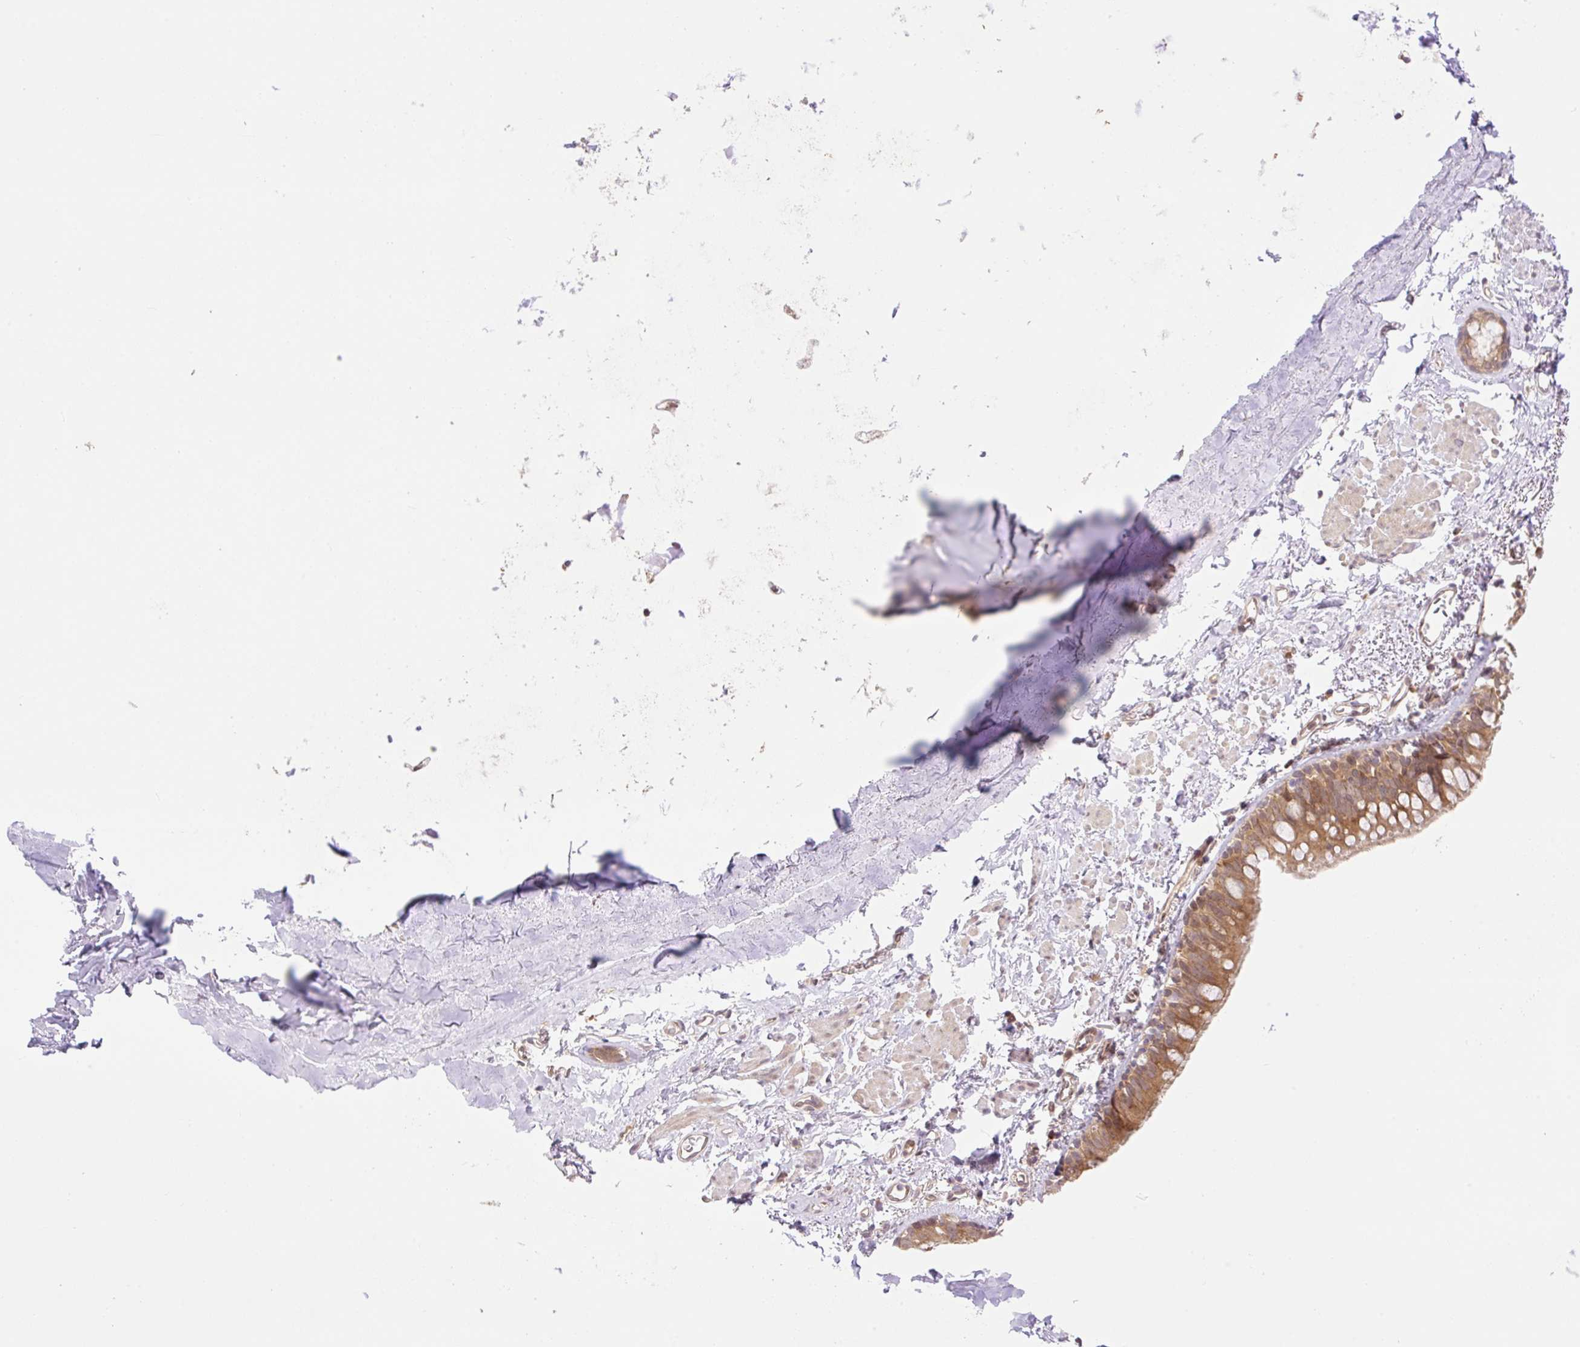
{"staining": {"intensity": "moderate", "quantity": ">75%", "location": "cytoplasmic/membranous,nuclear"}, "tissue": "bronchus", "cell_type": "Respiratory epithelial cells", "image_type": "normal", "snomed": [{"axis": "morphology", "description": "Normal tissue, NOS"}, {"axis": "topography", "description": "Bronchus"}], "caption": "IHC image of benign bronchus stained for a protein (brown), which shows medium levels of moderate cytoplasmic/membranous,nuclear positivity in about >75% of respiratory epithelial cells.", "gene": "VPS25", "patient": {"sex": "male", "age": 67}}